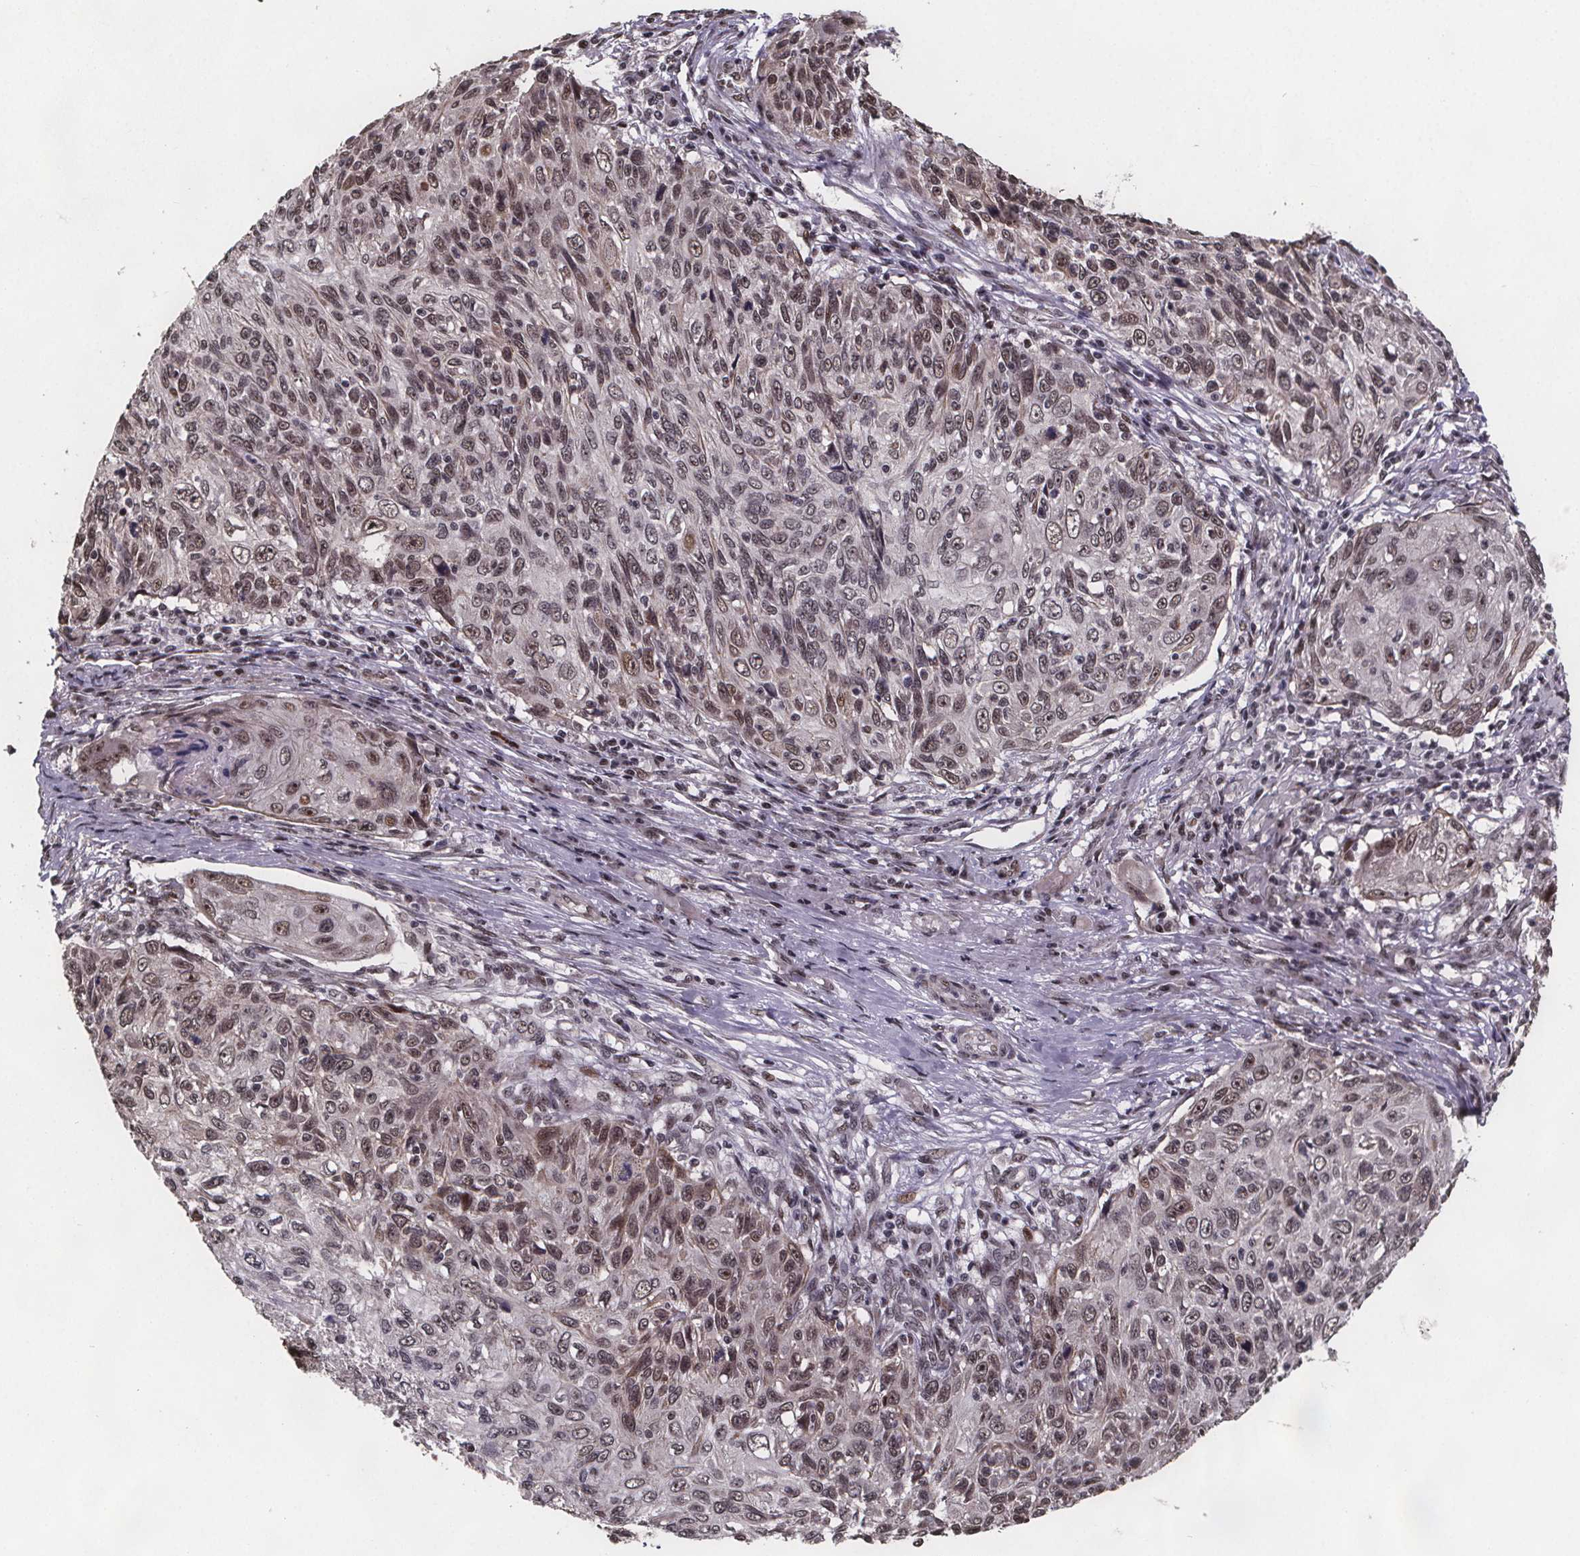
{"staining": {"intensity": "moderate", "quantity": ">75%", "location": "nuclear"}, "tissue": "skin cancer", "cell_type": "Tumor cells", "image_type": "cancer", "snomed": [{"axis": "morphology", "description": "Squamous cell carcinoma, NOS"}, {"axis": "topography", "description": "Skin"}], "caption": "A brown stain shows moderate nuclear staining of a protein in skin cancer tumor cells. (DAB IHC, brown staining for protein, blue staining for nuclei).", "gene": "U2SURP", "patient": {"sex": "male", "age": 92}}